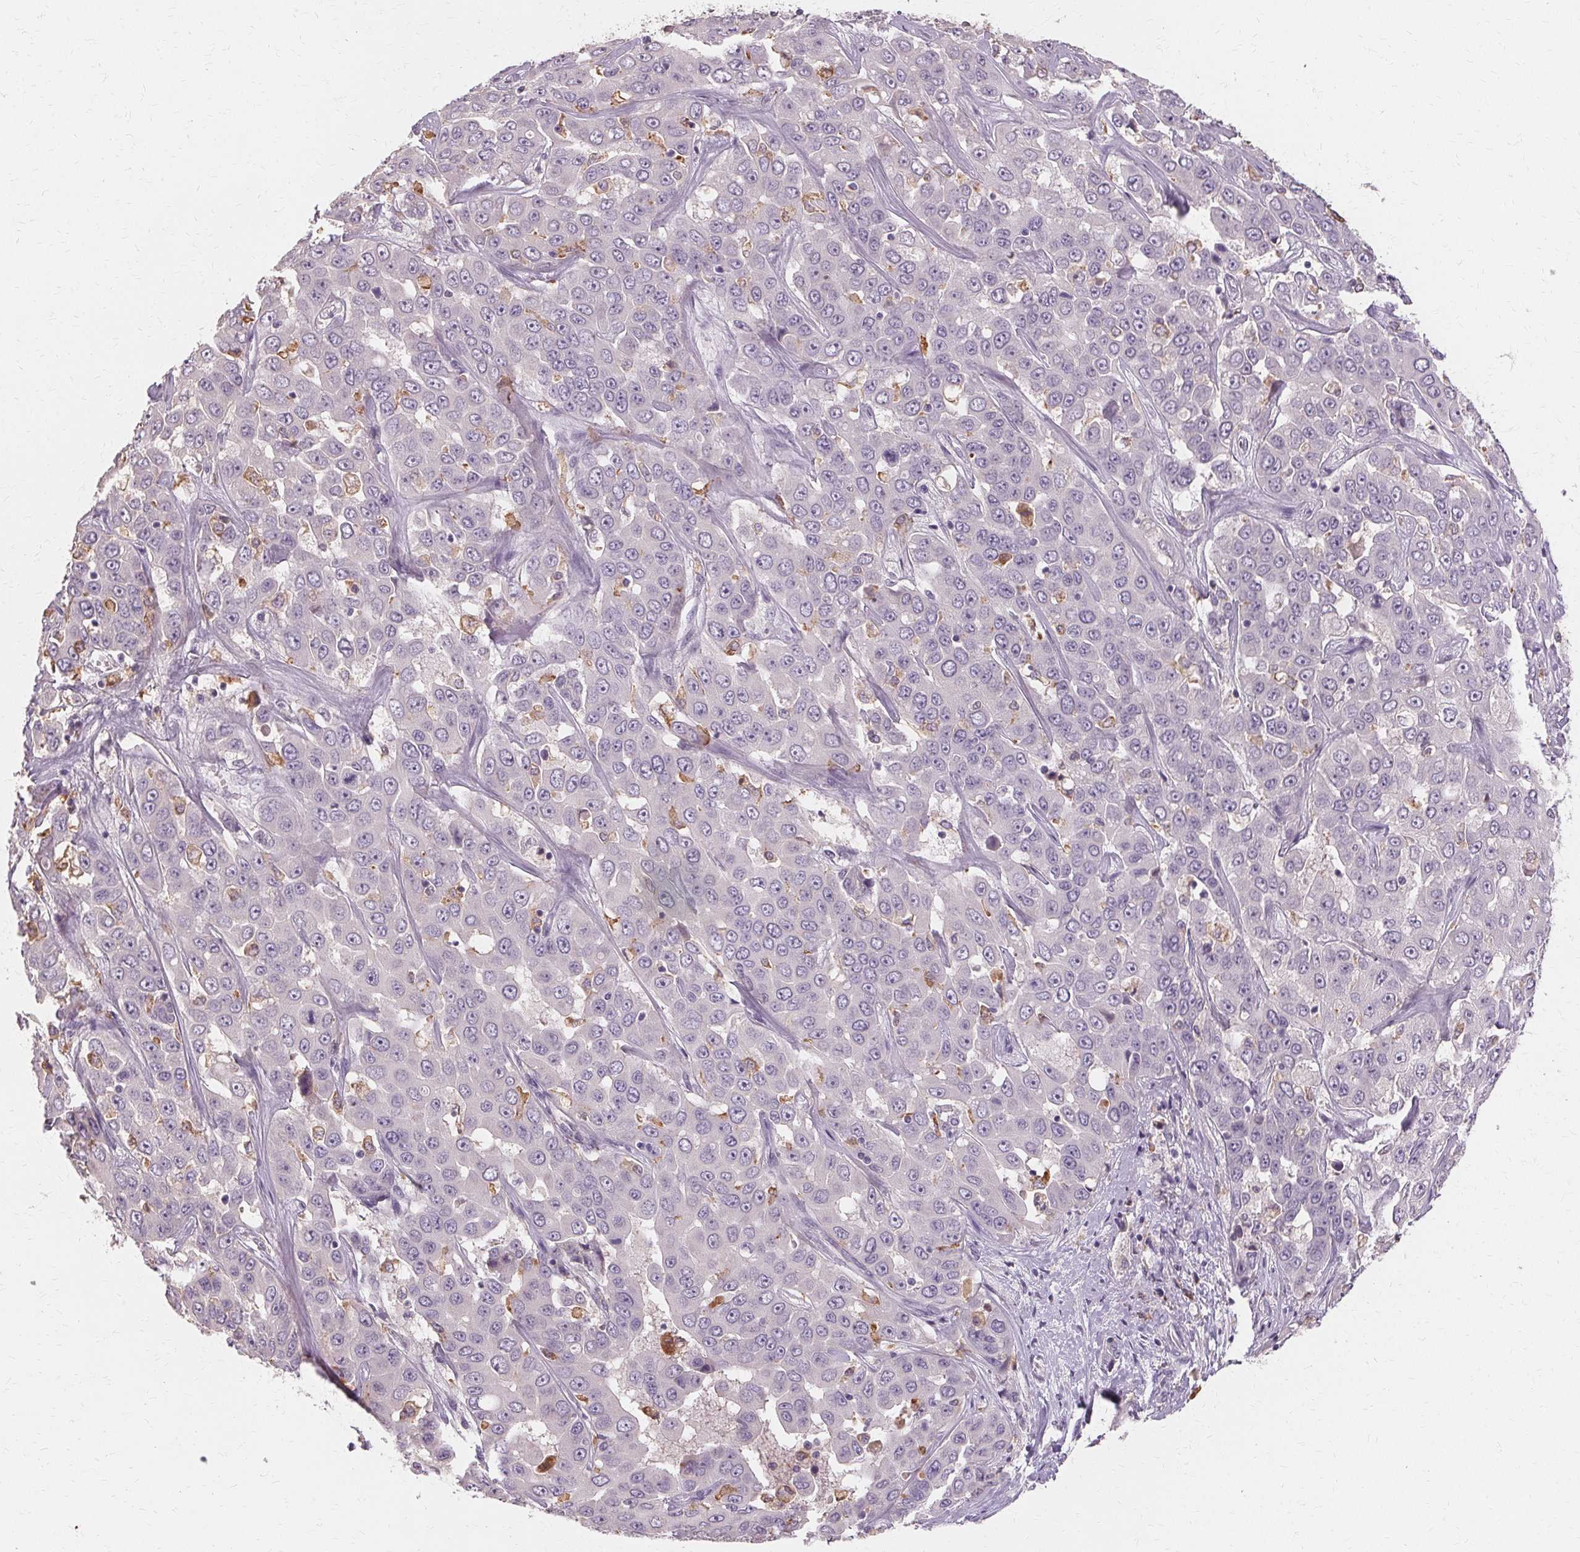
{"staining": {"intensity": "negative", "quantity": "none", "location": "none"}, "tissue": "liver cancer", "cell_type": "Tumor cells", "image_type": "cancer", "snomed": [{"axis": "morphology", "description": "Cholangiocarcinoma"}, {"axis": "topography", "description": "Liver"}], "caption": "IHC of liver cancer (cholangiocarcinoma) reveals no expression in tumor cells.", "gene": "IFNGR1", "patient": {"sex": "female", "age": 52}}